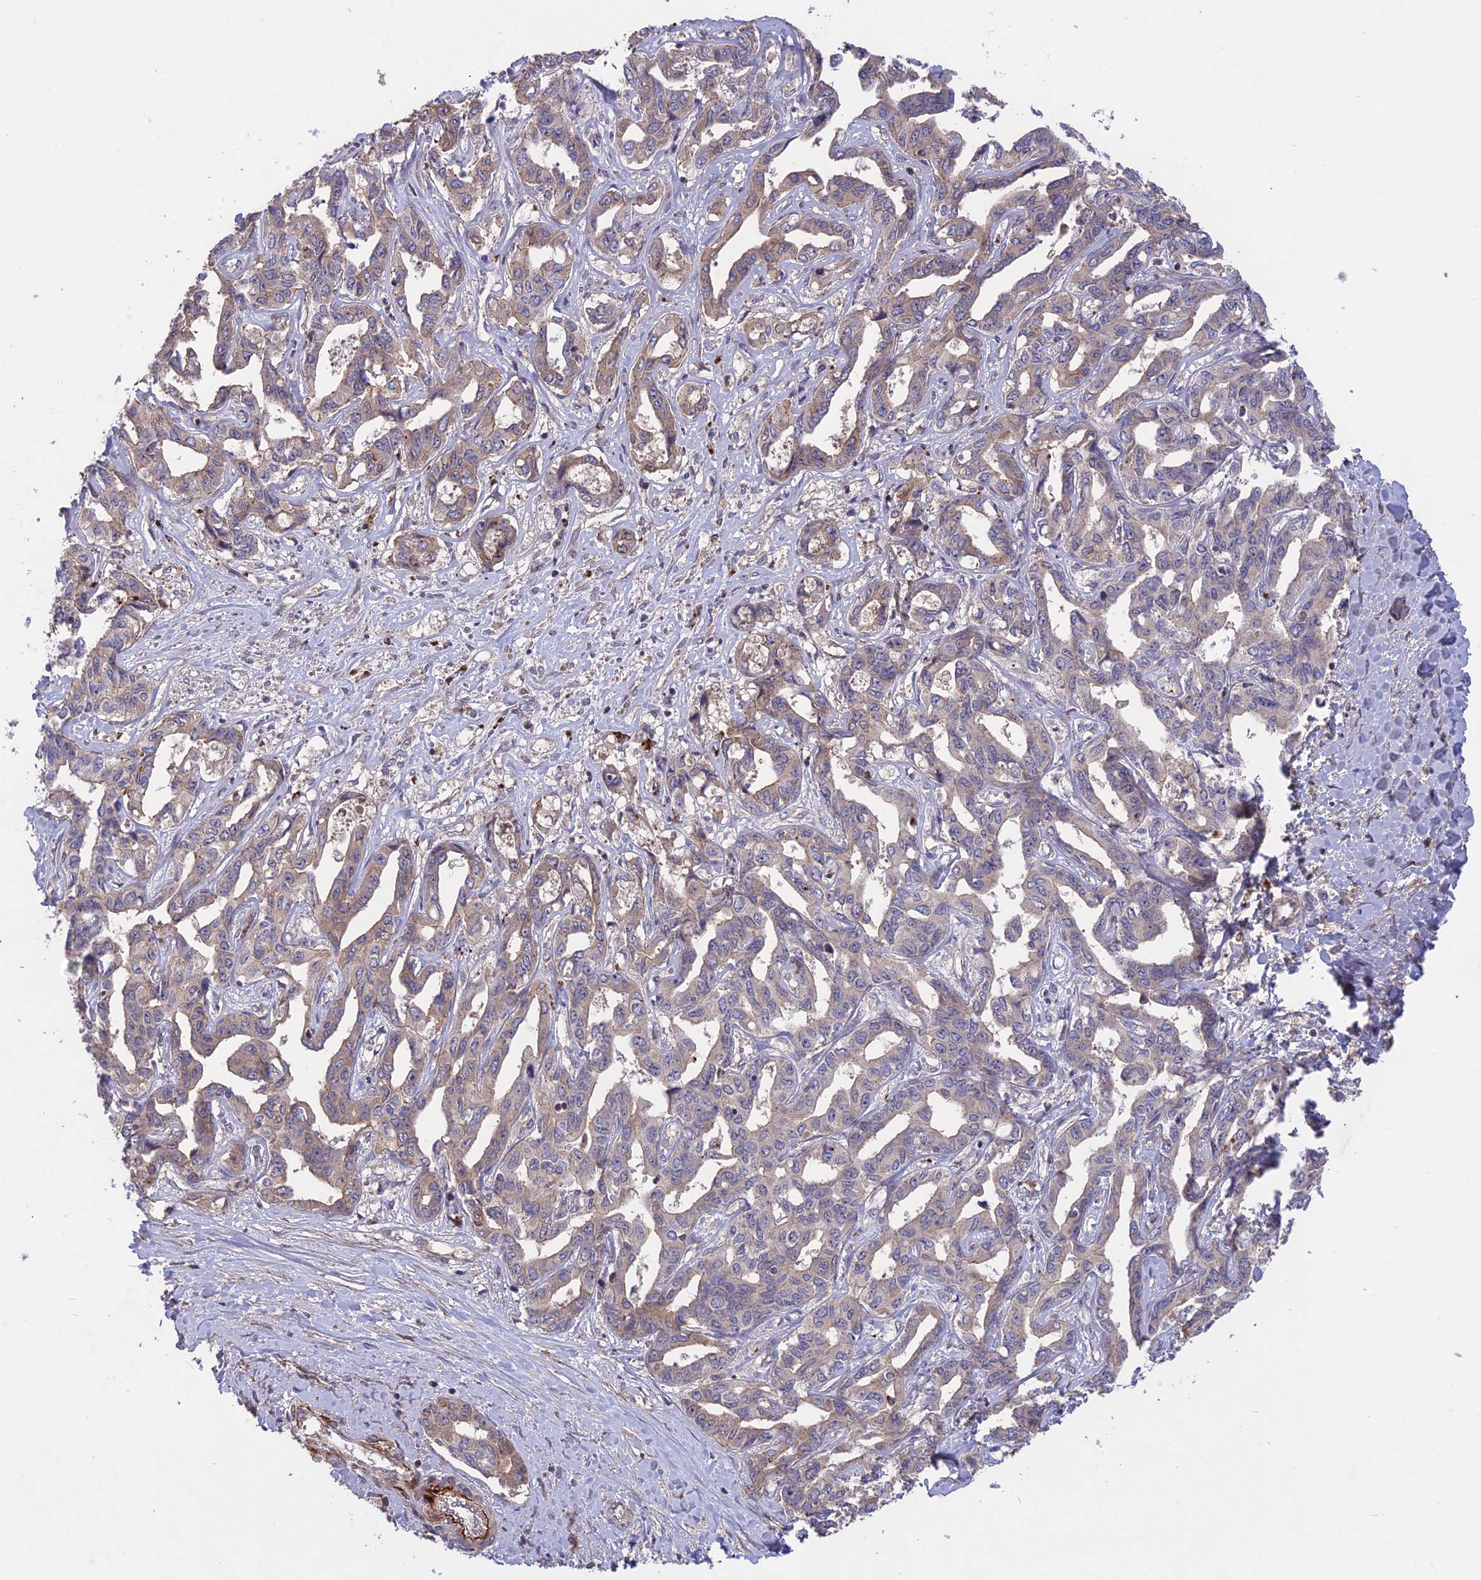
{"staining": {"intensity": "weak", "quantity": "<25%", "location": "cytoplasmic/membranous"}, "tissue": "liver cancer", "cell_type": "Tumor cells", "image_type": "cancer", "snomed": [{"axis": "morphology", "description": "Cholangiocarcinoma"}, {"axis": "topography", "description": "Liver"}], "caption": "This micrograph is of liver cancer (cholangiocarcinoma) stained with immunohistochemistry to label a protein in brown with the nuclei are counter-stained blue. There is no staining in tumor cells.", "gene": "ADO", "patient": {"sex": "male", "age": 59}}